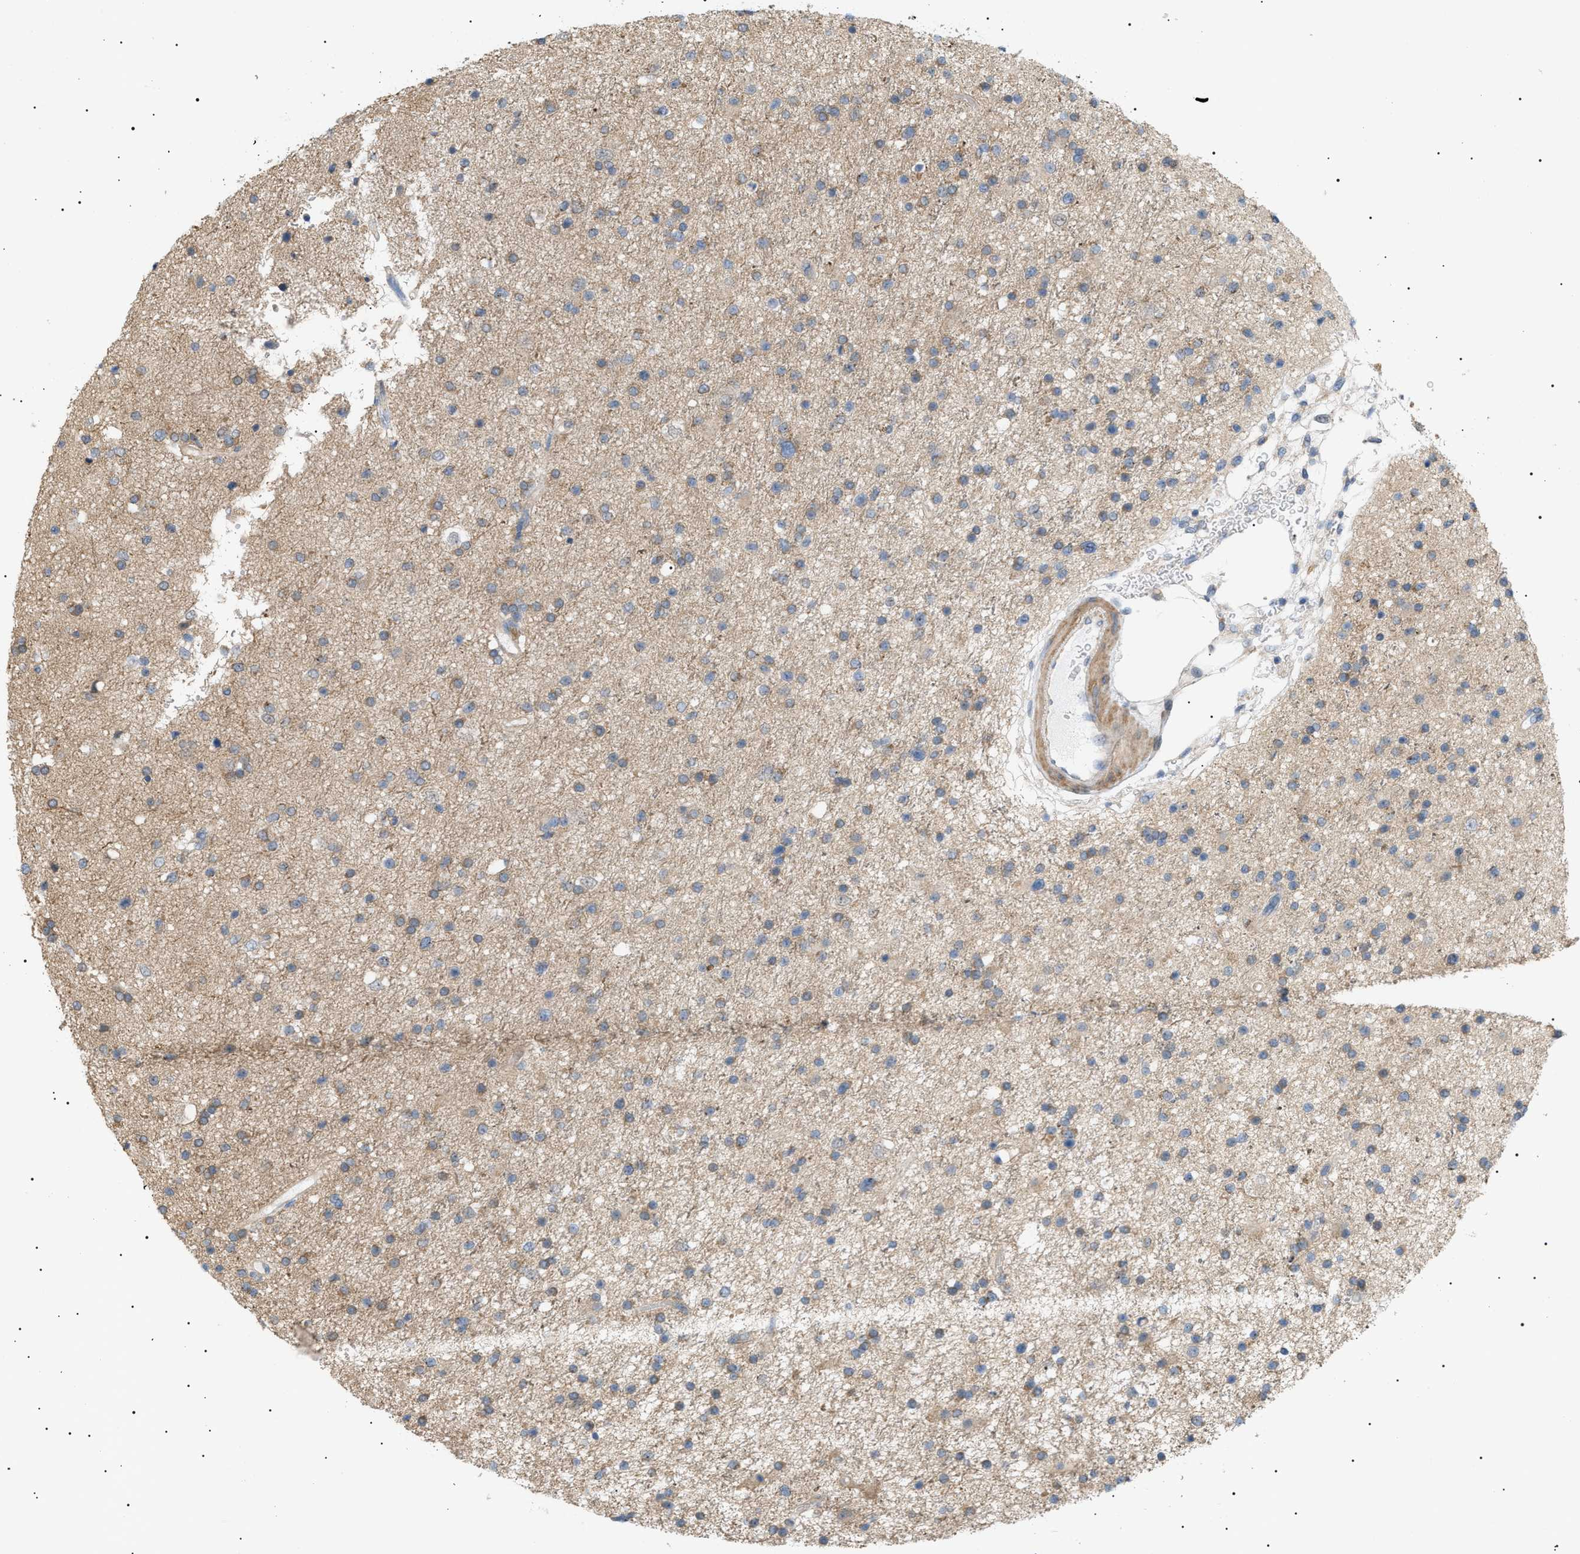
{"staining": {"intensity": "weak", "quantity": "25%-75%", "location": "cytoplasmic/membranous"}, "tissue": "glioma", "cell_type": "Tumor cells", "image_type": "cancer", "snomed": [{"axis": "morphology", "description": "Glioma, malignant, High grade"}, {"axis": "topography", "description": "Brain"}], "caption": "Glioma stained for a protein reveals weak cytoplasmic/membranous positivity in tumor cells.", "gene": "IRS2", "patient": {"sex": "male", "age": 33}}